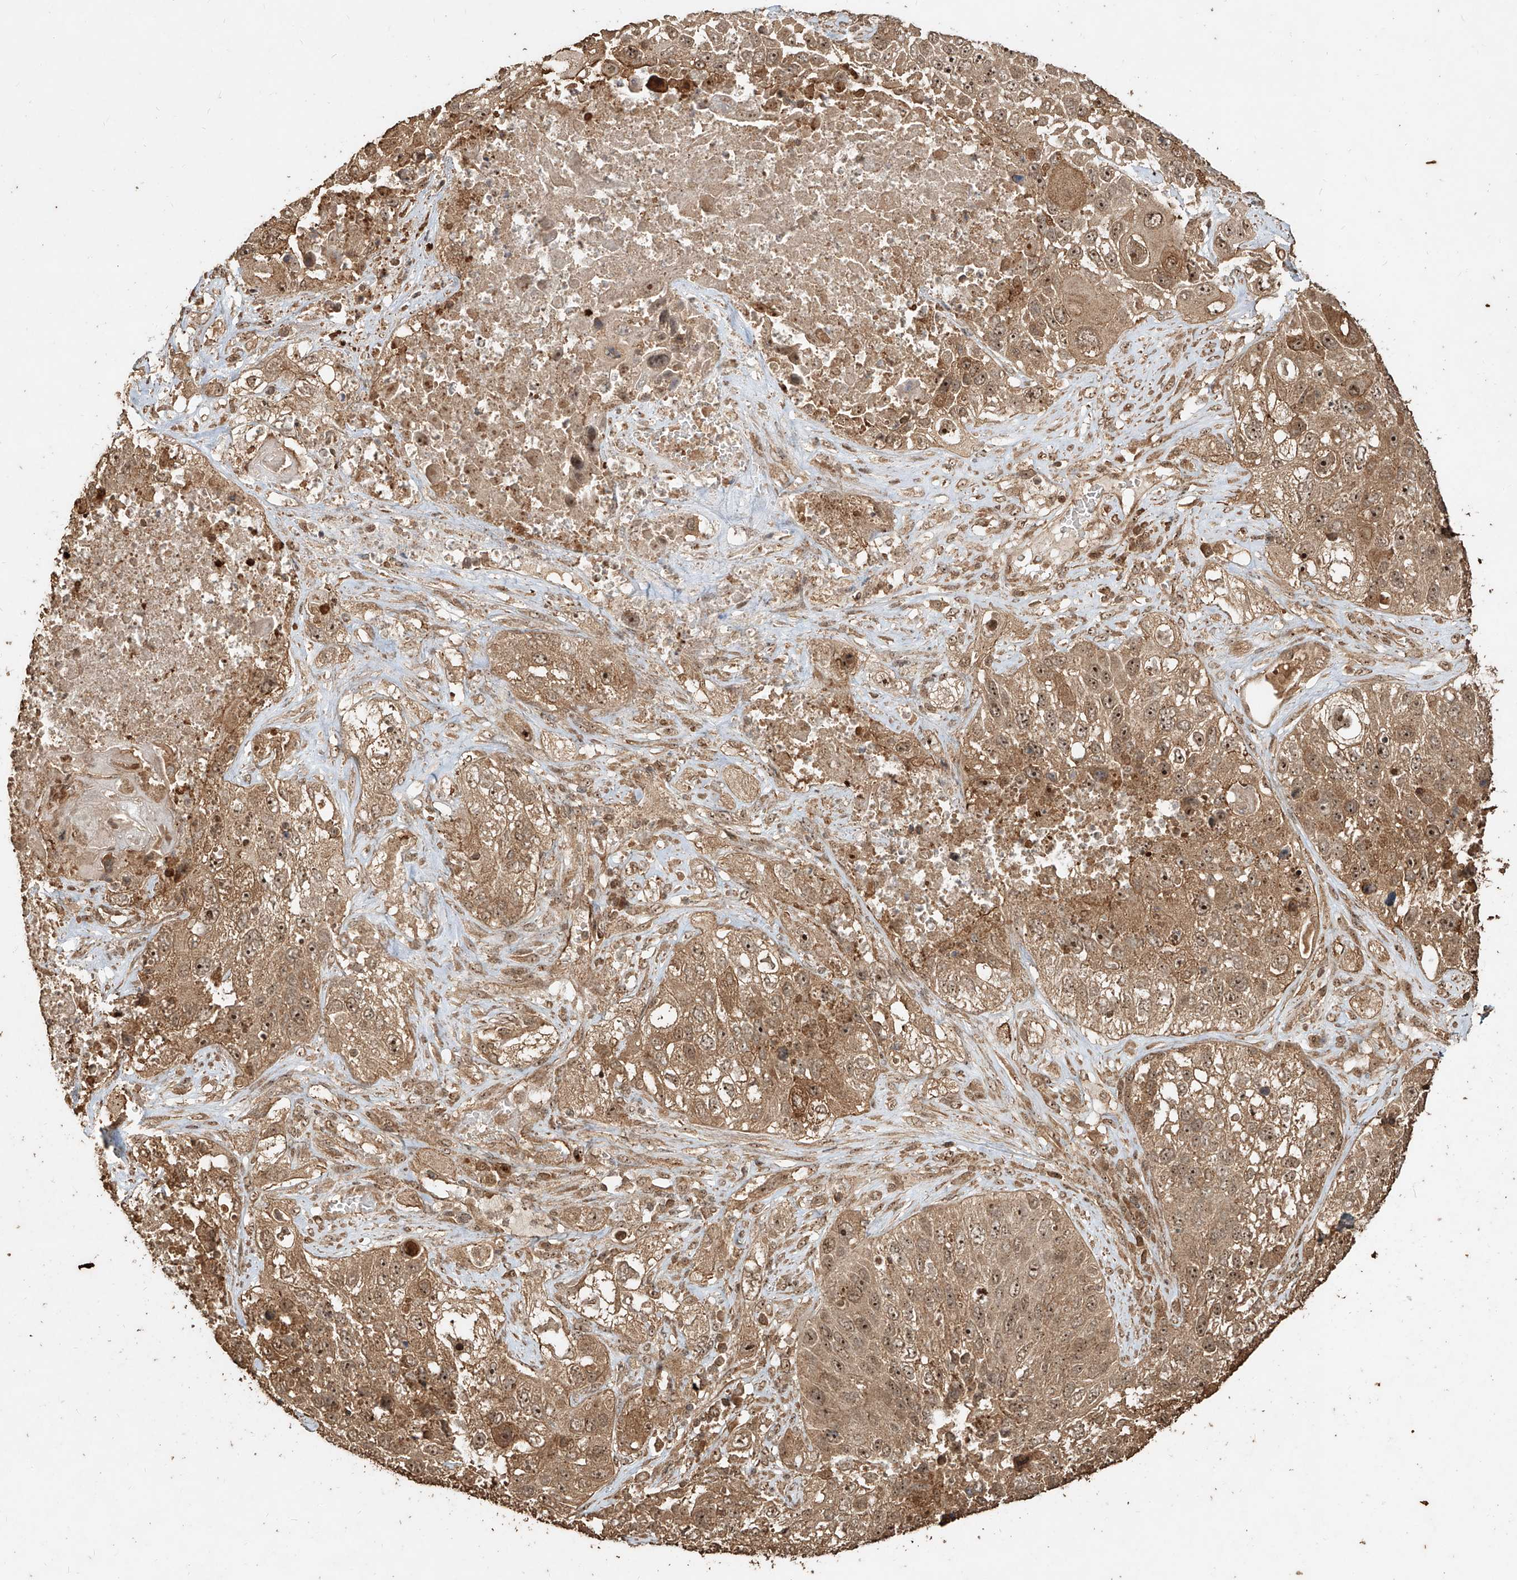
{"staining": {"intensity": "moderate", "quantity": ">75%", "location": "cytoplasmic/membranous,nuclear"}, "tissue": "lung cancer", "cell_type": "Tumor cells", "image_type": "cancer", "snomed": [{"axis": "morphology", "description": "Squamous cell carcinoma, NOS"}, {"axis": "topography", "description": "Lung"}], "caption": "This micrograph demonstrates immunohistochemistry staining of human lung cancer, with medium moderate cytoplasmic/membranous and nuclear staining in approximately >75% of tumor cells.", "gene": "ZNF660", "patient": {"sex": "male", "age": 61}}